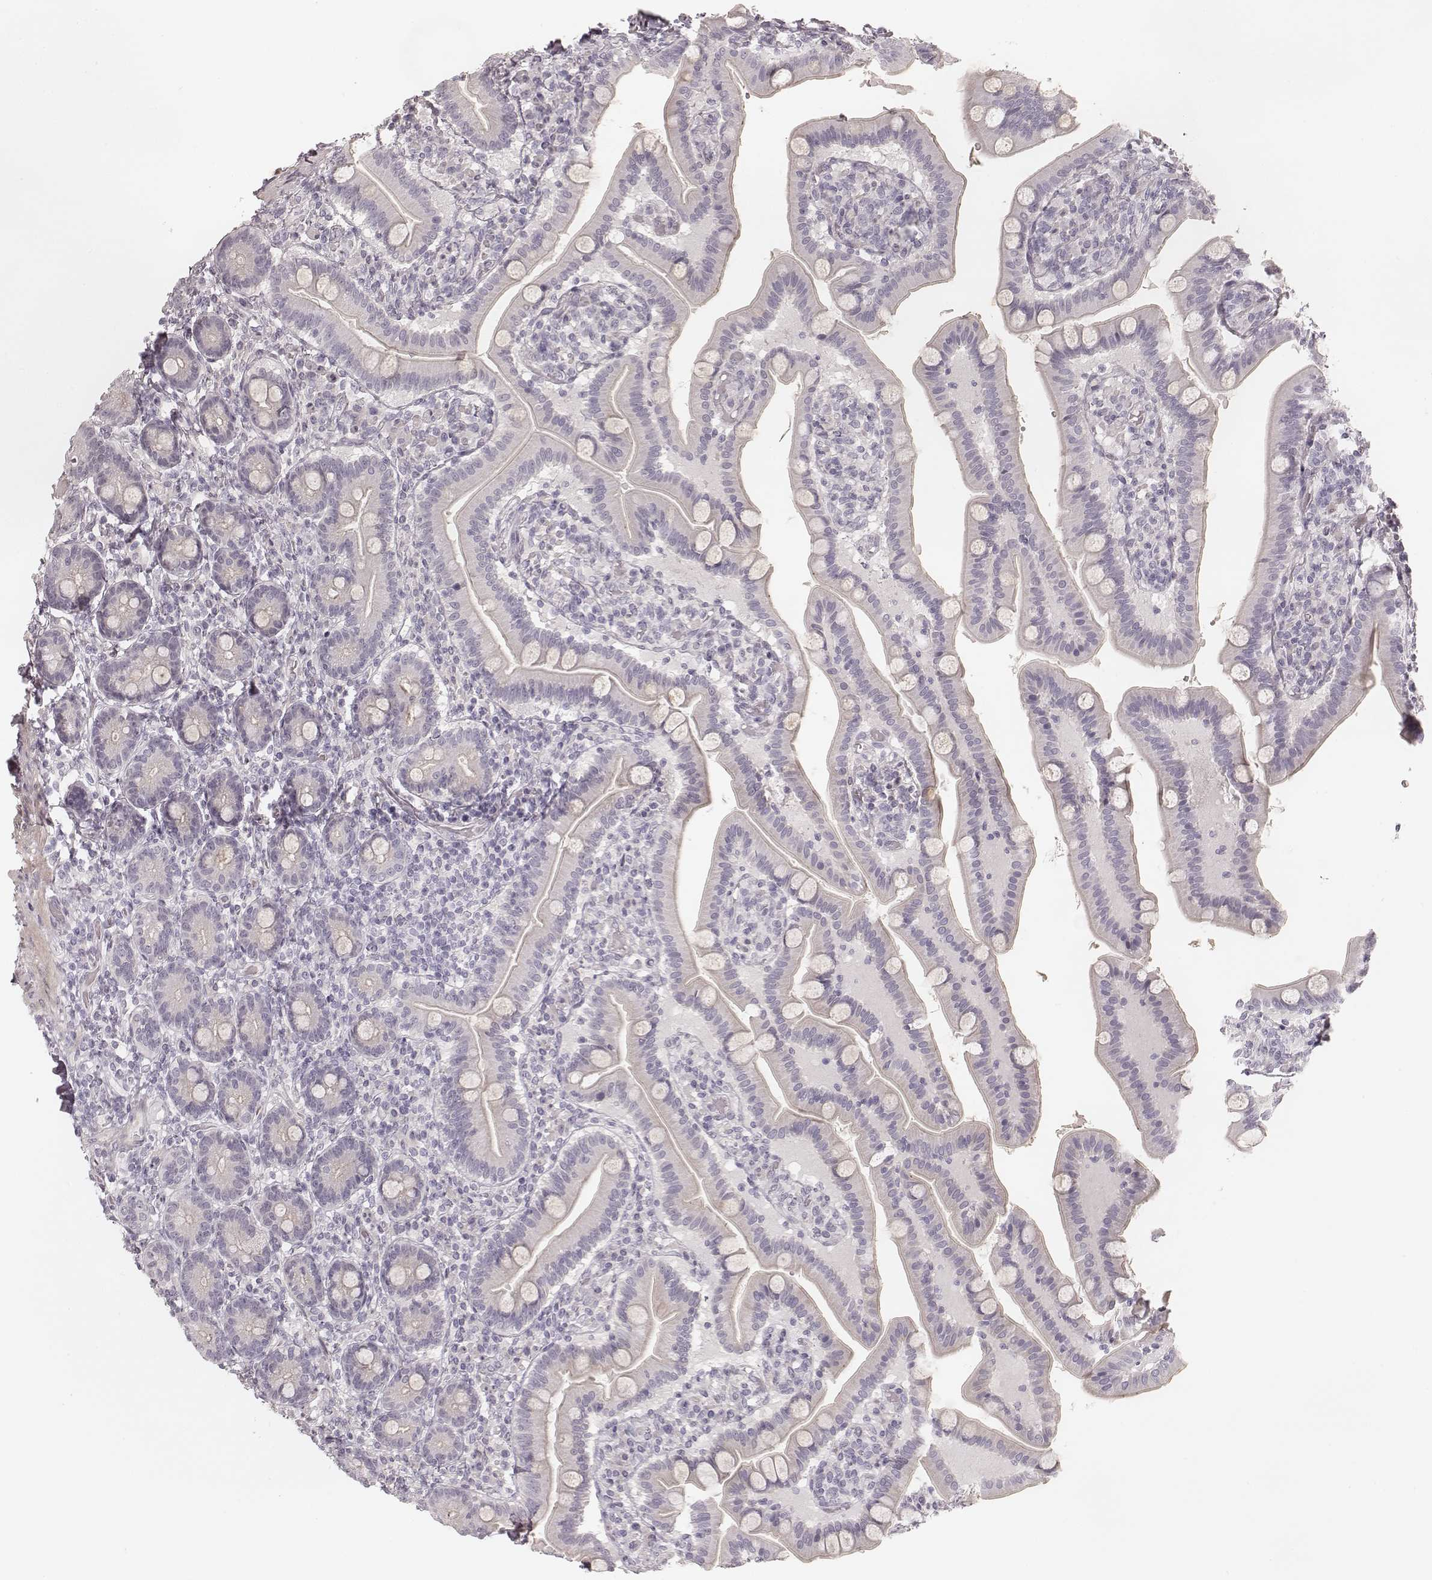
{"staining": {"intensity": "negative", "quantity": "none", "location": "none"}, "tissue": "small intestine", "cell_type": "Glandular cells", "image_type": "normal", "snomed": [{"axis": "morphology", "description": "Normal tissue, NOS"}, {"axis": "topography", "description": "Small intestine"}], "caption": "Immunohistochemical staining of benign small intestine exhibits no significant positivity in glandular cells.", "gene": "SPATA24", "patient": {"sex": "male", "age": 66}}